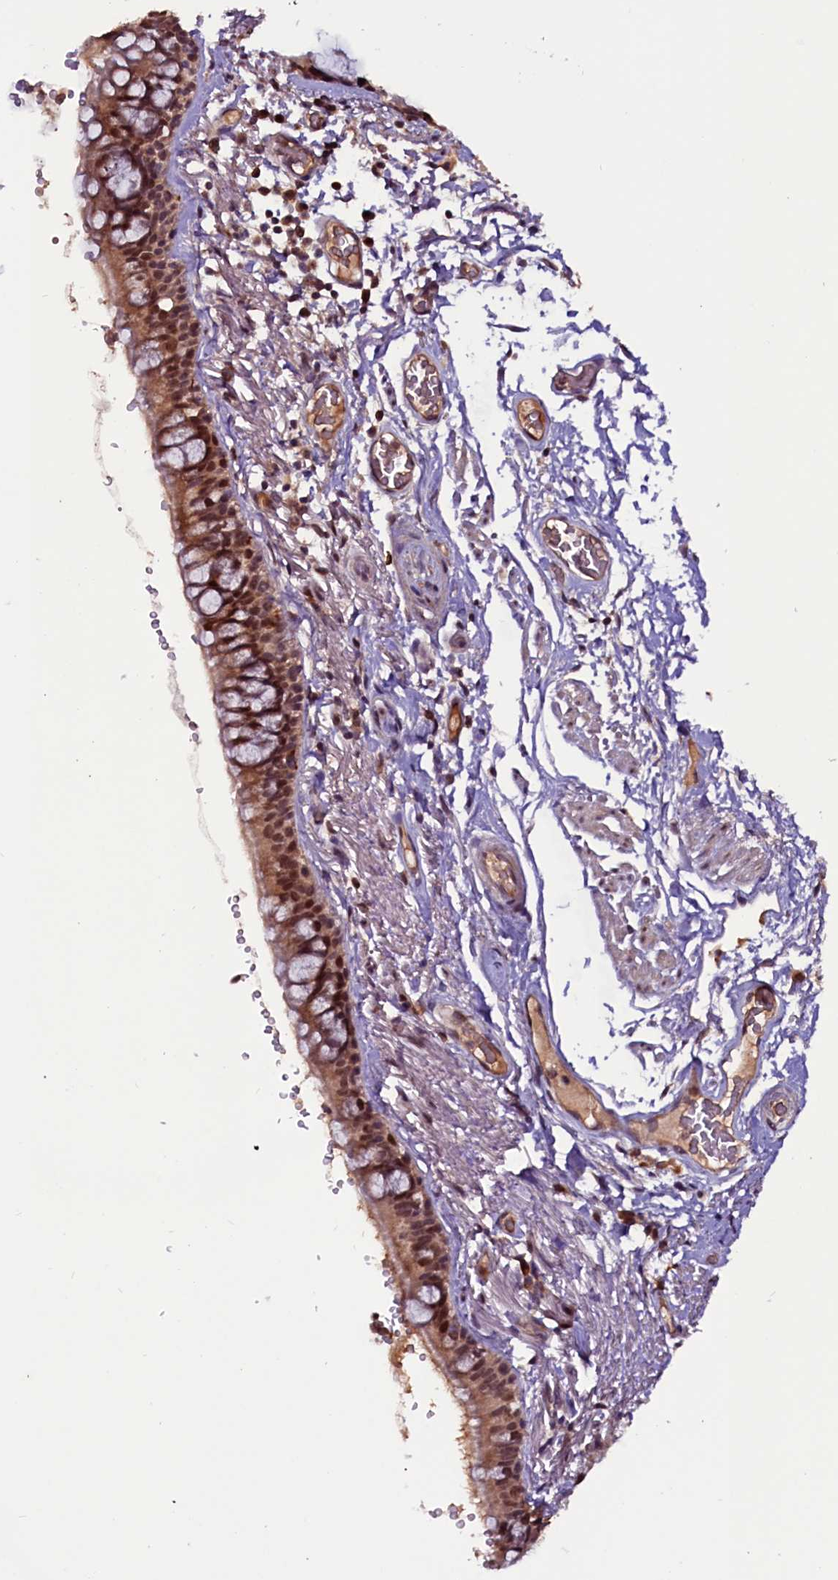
{"staining": {"intensity": "moderate", "quantity": ">75%", "location": "cytoplasmic/membranous,nuclear"}, "tissue": "bronchus", "cell_type": "Respiratory epithelial cells", "image_type": "normal", "snomed": [{"axis": "morphology", "description": "Normal tissue, NOS"}, {"axis": "topography", "description": "Lymph node"}, {"axis": "topography", "description": "Bronchus"}], "caption": "Unremarkable bronchus reveals moderate cytoplasmic/membranous,nuclear positivity in about >75% of respiratory epithelial cells.", "gene": "RNMT", "patient": {"sex": "male", "age": 63}}